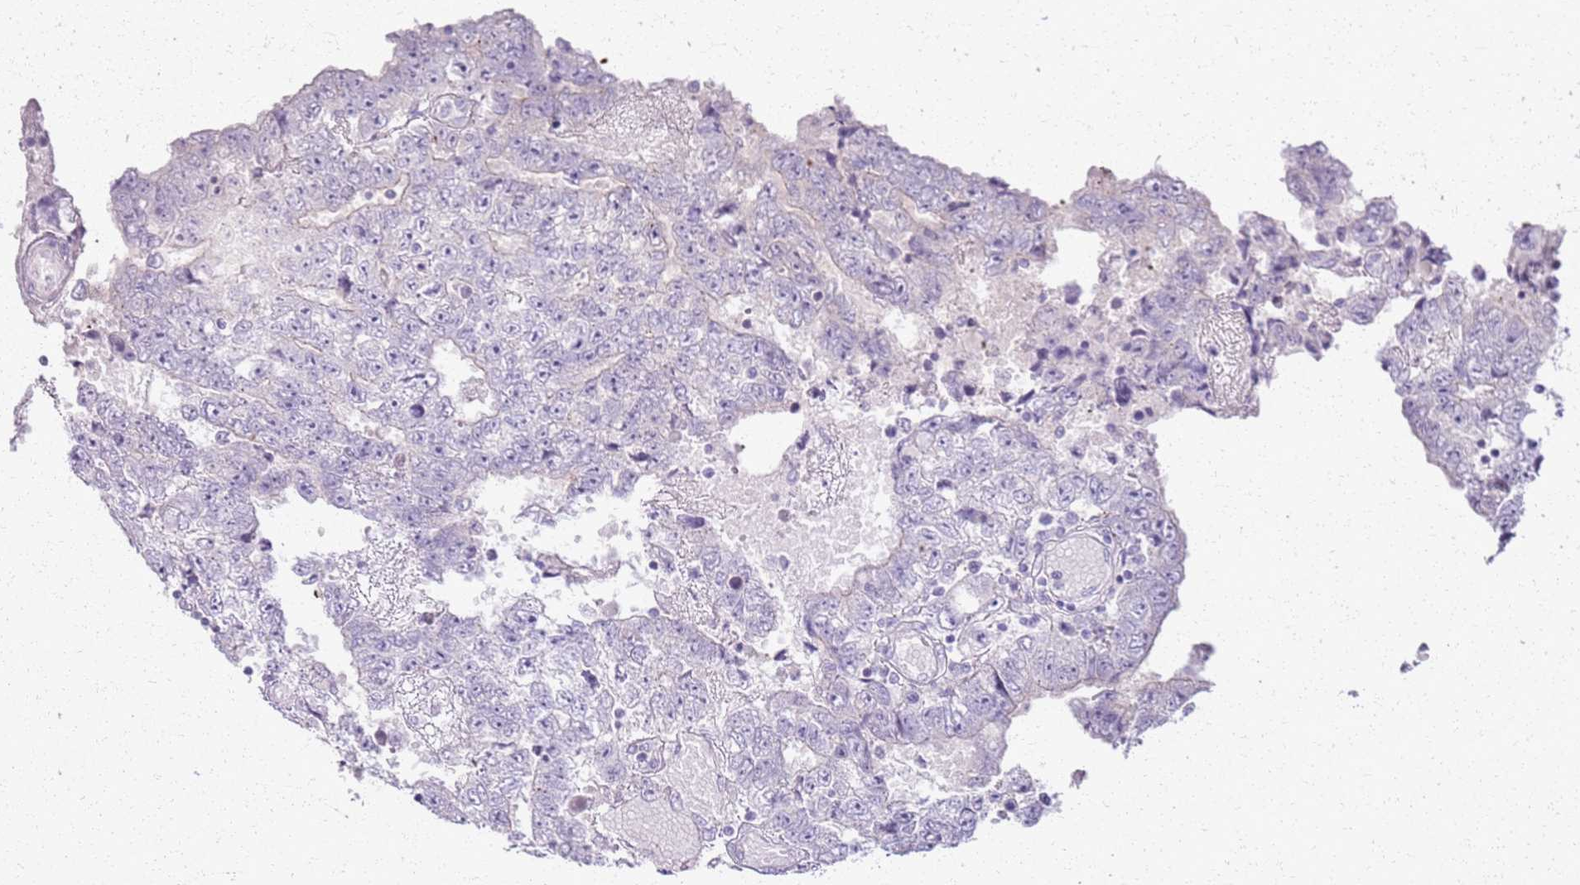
{"staining": {"intensity": "negative", "quantity": "none", "location": "none"}, "tissue": "testis cancer", "cell_type": "Tumor cells", "image_type": "cancer", "snomed": [{"axis": "morphology", "description": "Carcinoma, Embryonal, NOS"}, {"axis": "topography", "description": "Testis"}], "caption": "A histopathology image of human testis cancer is negative for staining in tumor cells.", "gene": "CSRP3", "patient": {"sex": "male", "age": 25}}